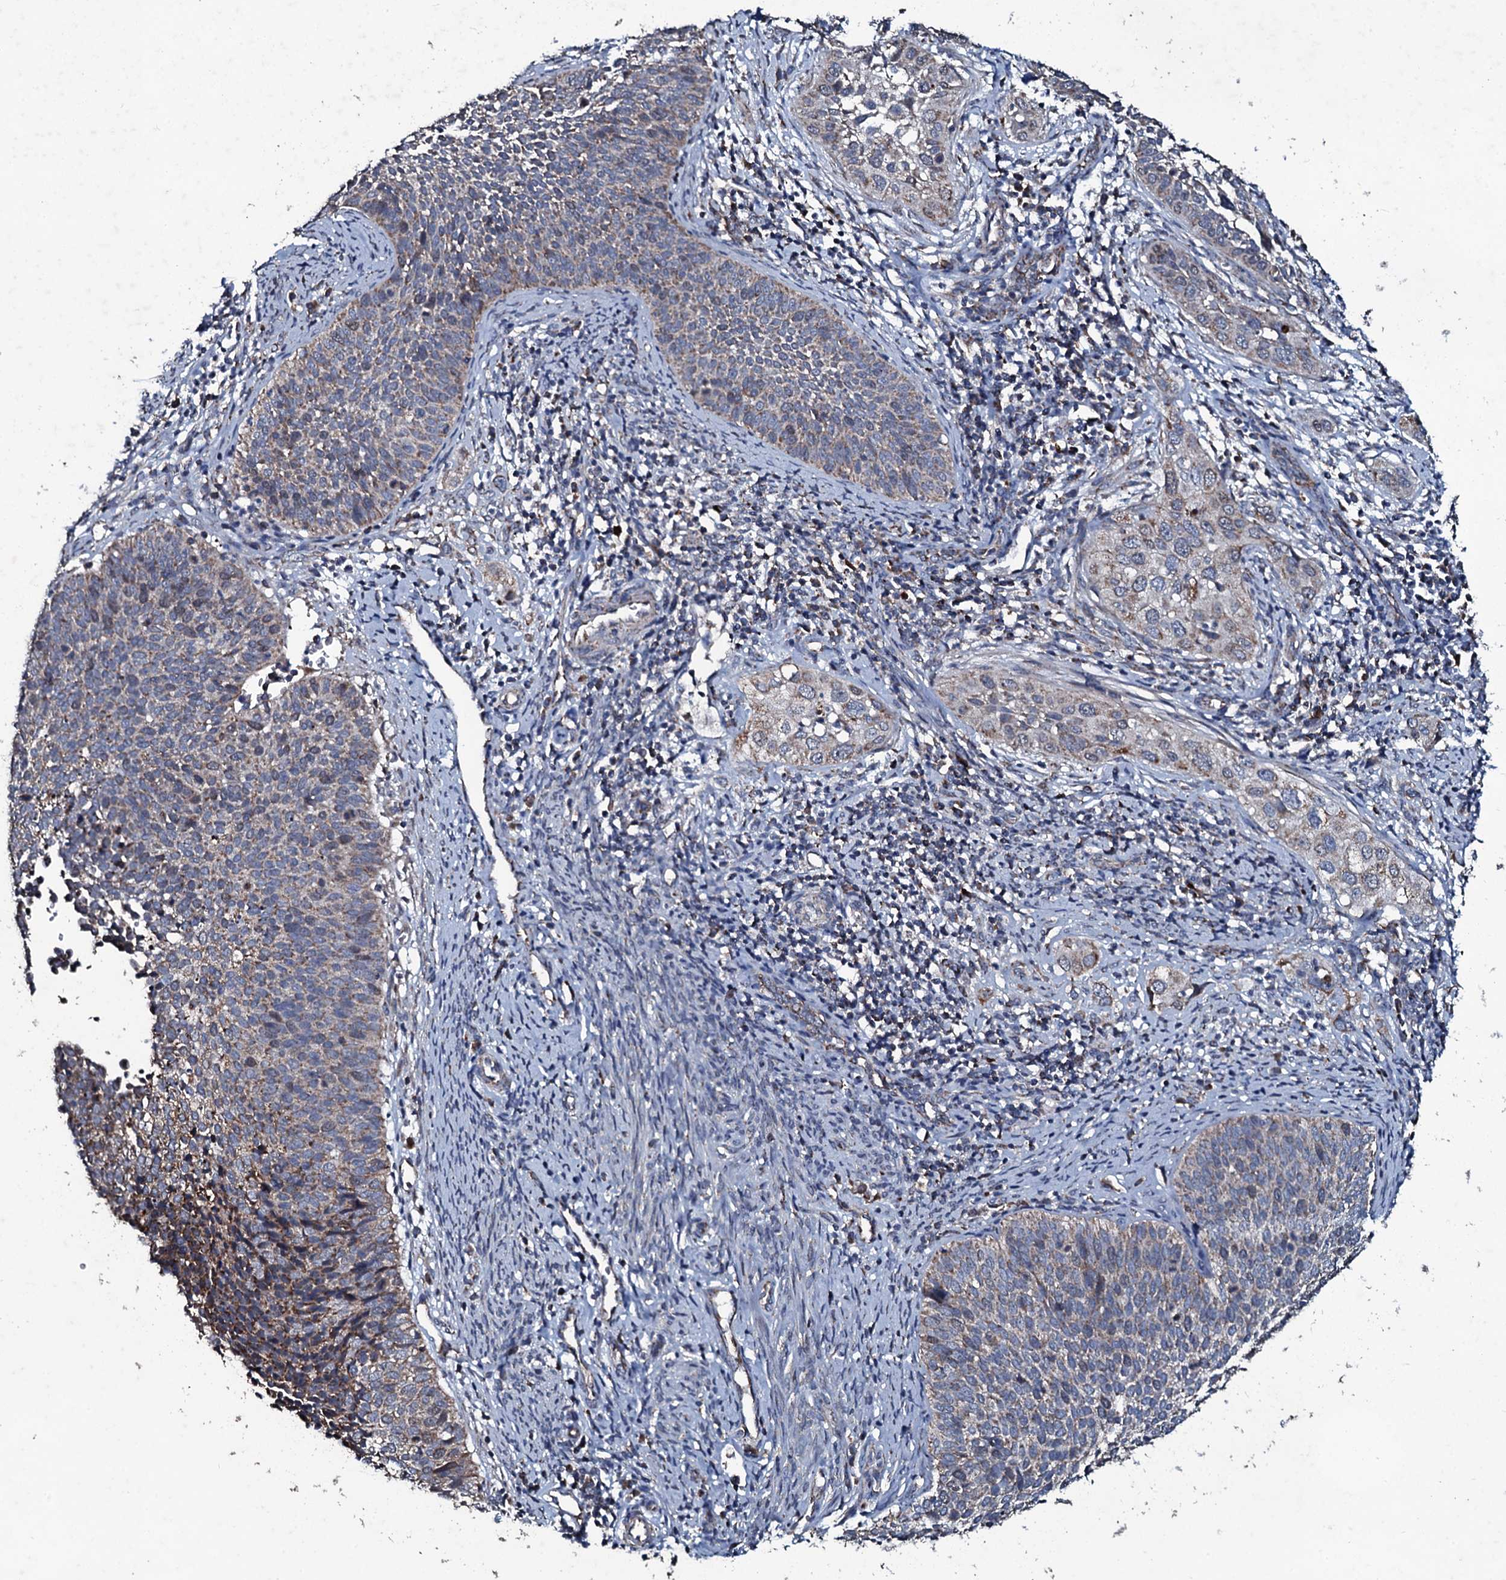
{"staining": {"intensity": "weak", "quantity": "25%-75%", "location": "cytoplasmic/membranous"}, "tissue": "cervical cancer", "cell_type": "Tumor cells", "image_type": "cancer", "snomed": [{"axis": "morphology", "description": "Squamous cell carcinoma, NOS"}, {"axis": "topography", "description": "Cervix"}], "caption": "Cervical cancer stained with a brown dye shows weak cytoplasmic/membranous positive staining in approximately 25%-75% of tumor cells.", "gene": "DYNC2I2", "patient": {"sex": "female", "age": 34}}